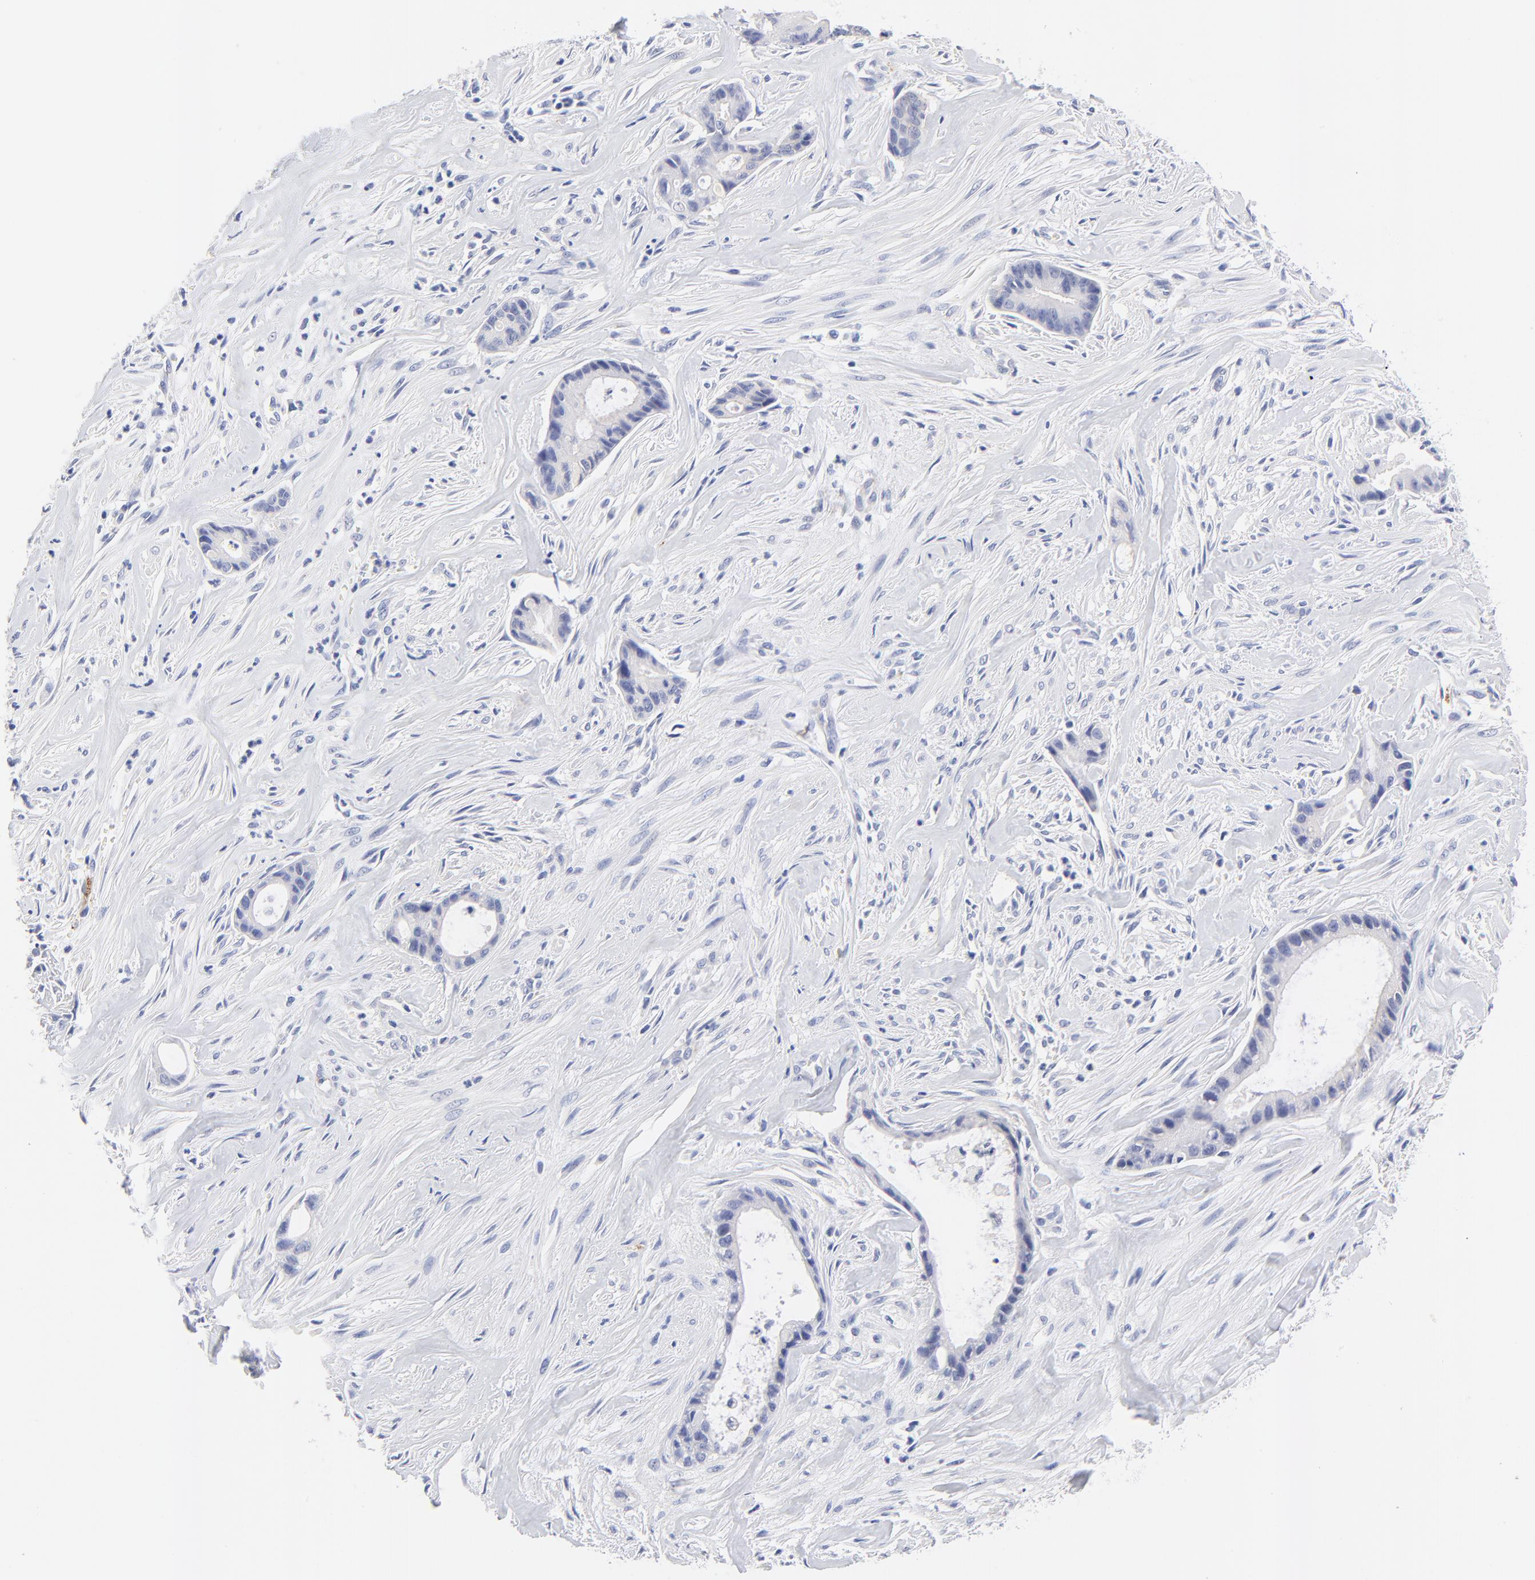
{"staining": {"intensity": "negative", "quantity": "none", "location": "none"}, "tissue": "liver cancer", "cell_type": "Tumor cells", "image_type": "cancer", "snomed": [{"axis": "morphology", "description": "Cholangiocarcinoma"}, {"axis": "topography", "description": "Liver"}], "caption": "Photomicrograph shows no significant protein staining in tumor cells of liver cancer (cholangiocarcinoma).", "gene": "FAM117B", "patient": {"sex": "female", "age": 55}}